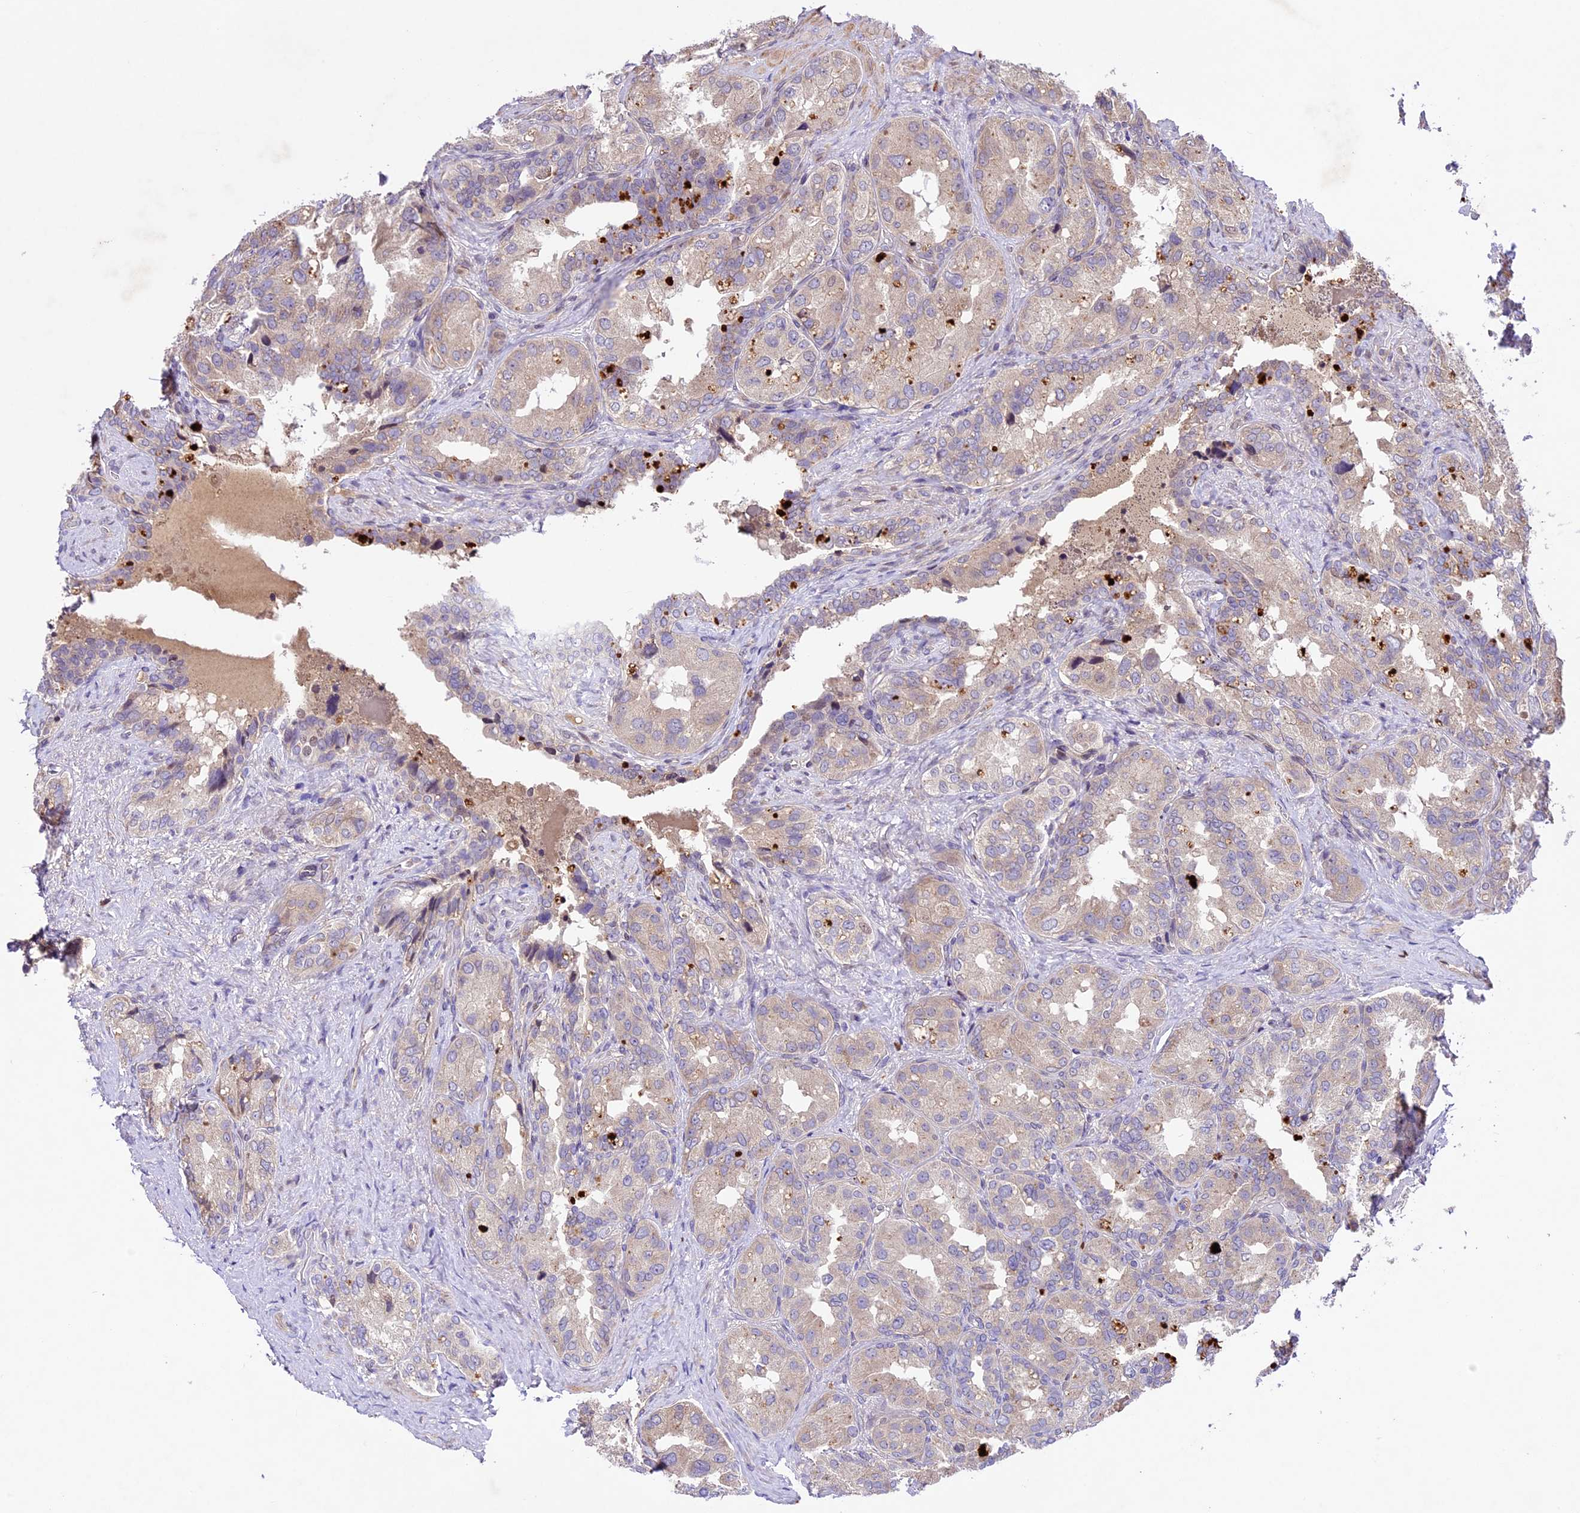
{"staining": {"intensity": "weak", "quantity": "<25%", "location": "cytoplasmic/membranous"}, "tissue": "seminal vesicle", "cell_type": "Glandular cells", "image_type": "normal", "snomed": [{"axis": "morphology", "description": "Normal tissue, NOS"}, {"axis": "topography", "description": "Seminal veicle"}, {"axis": "topography", "description": "Peripheral nerve tissue"}], "caption": "A high-resolution image shows immunohistochemistry staining of normal seminal vesicle, which shows no significant expression in glandular cells. (DAB (3,3'-diaminobenzidine) immunohistochemistry, high magnification).", "gene": "CCSER1", "patient": {"sex": "male", "age": 67}}